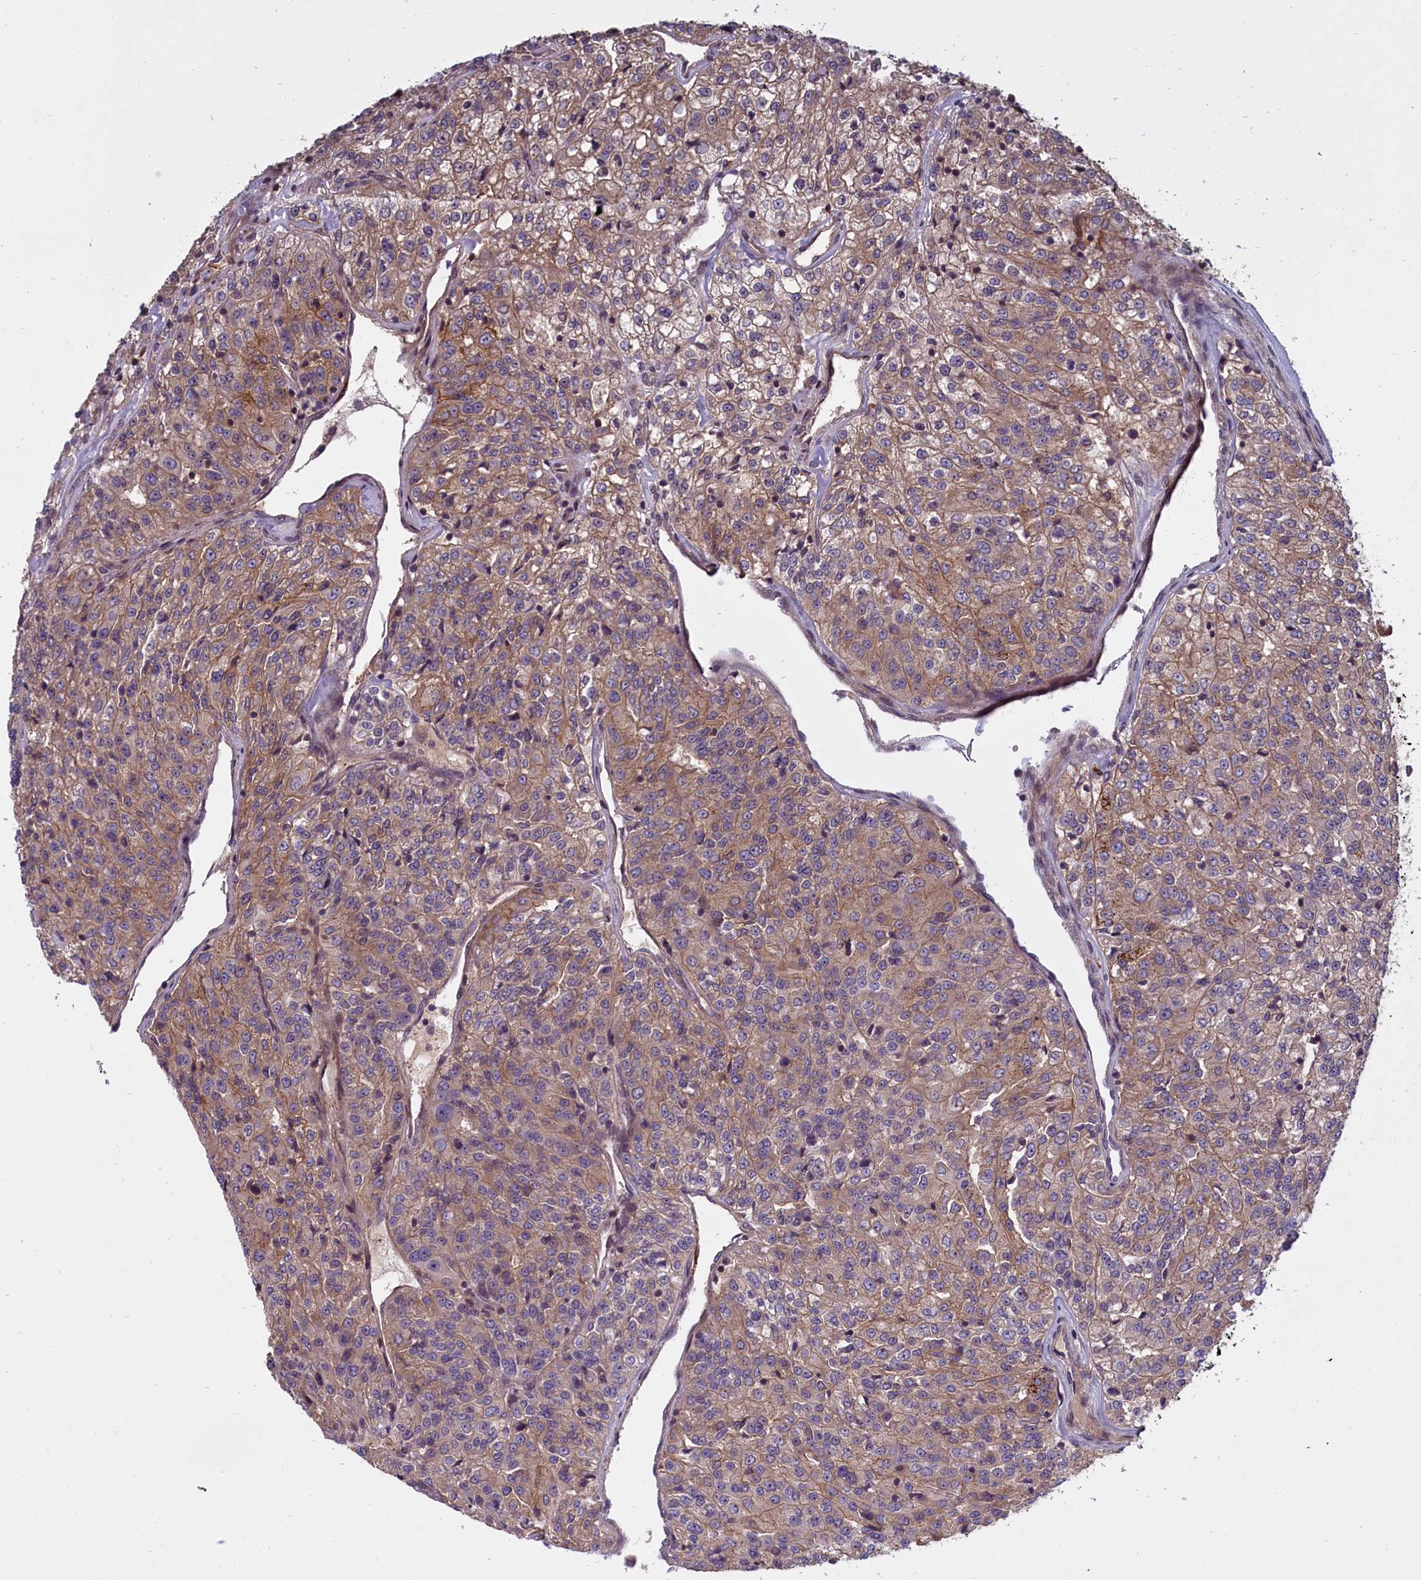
{"staining": {"intensity": "moderate", "quantity": ">75%", "location": "cytoplasmic/membranous"}, "tissue": "renal cancer", "cell_type": "Tumor cells", "image_type": "cancer", "snomed": [{"axis": "morphology", "description": "Adenocarcinoma, NOS"}, {"axis": "topography", "description": "Kidney"}], "caption": "A high-resolution micrograph shows immunohistochemistry staining of renal adenocarcinoma, which exhibits moderate cytoplasmic/membranous expression in about >75% of tumor cells.", "gene": "DENND1B", "patient": {"sex": "female", "age": 63}}